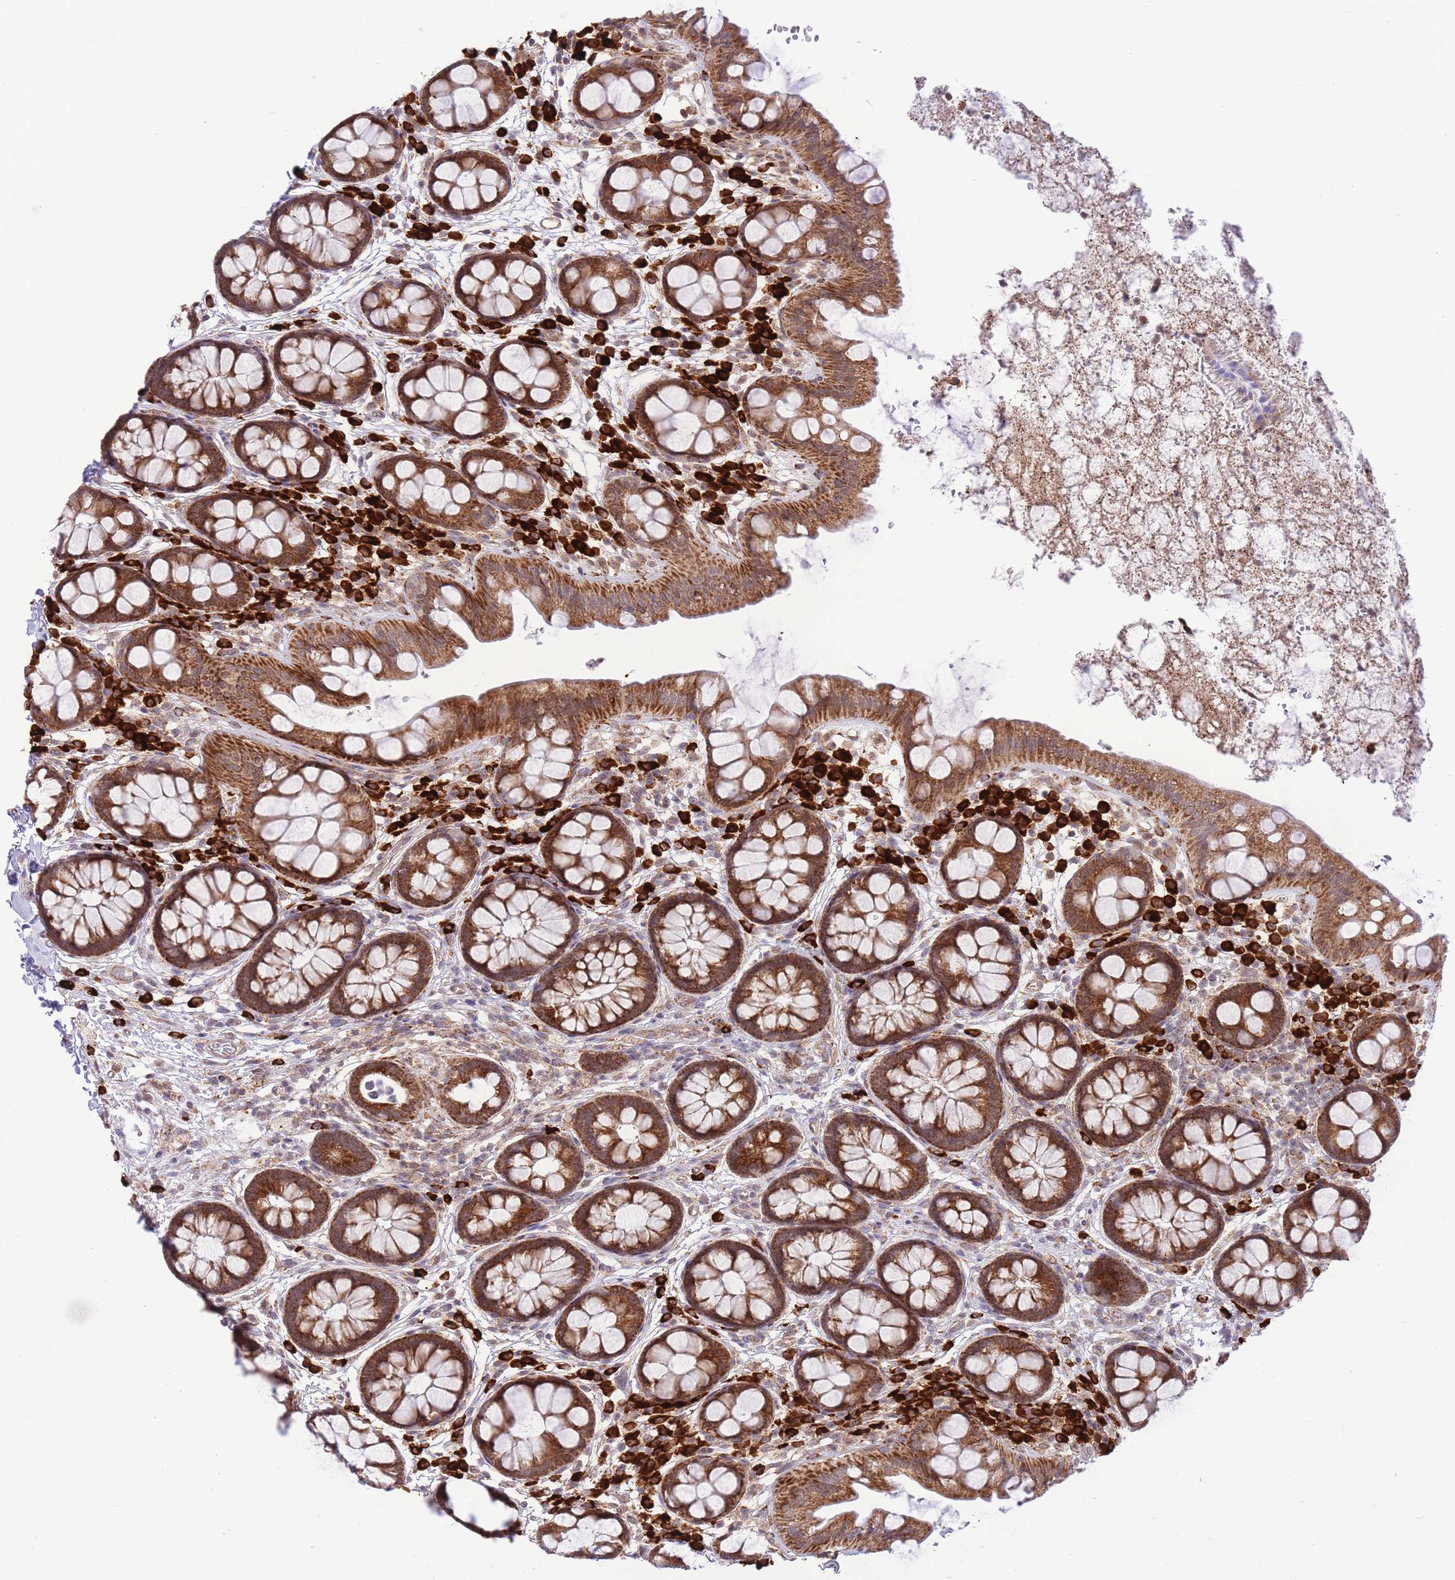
{"staining": {"intensity": "strong", "quantity": ">75%", "location": "cytoplasmic/membranous"}, "tissue": "rectum", "cell_type": "Glandular cells", "image_type": "normal", "snomed": [{"axis": "morphology", "description": "Normal tissue, NOS"}, {"axis": "topography", "description": "Rectum"}, {"axis": "topography", "description": "Peripheral nerve tissue"}], "caption": "A high-resolution micrograph shows IHC staining of normal rectum, which demonstrates strong cytoplasmic/membranous positivity in about >75% of glandular cells.", "gene": "EXOSC8", "patient": {"sex": "female", "age": 69}}